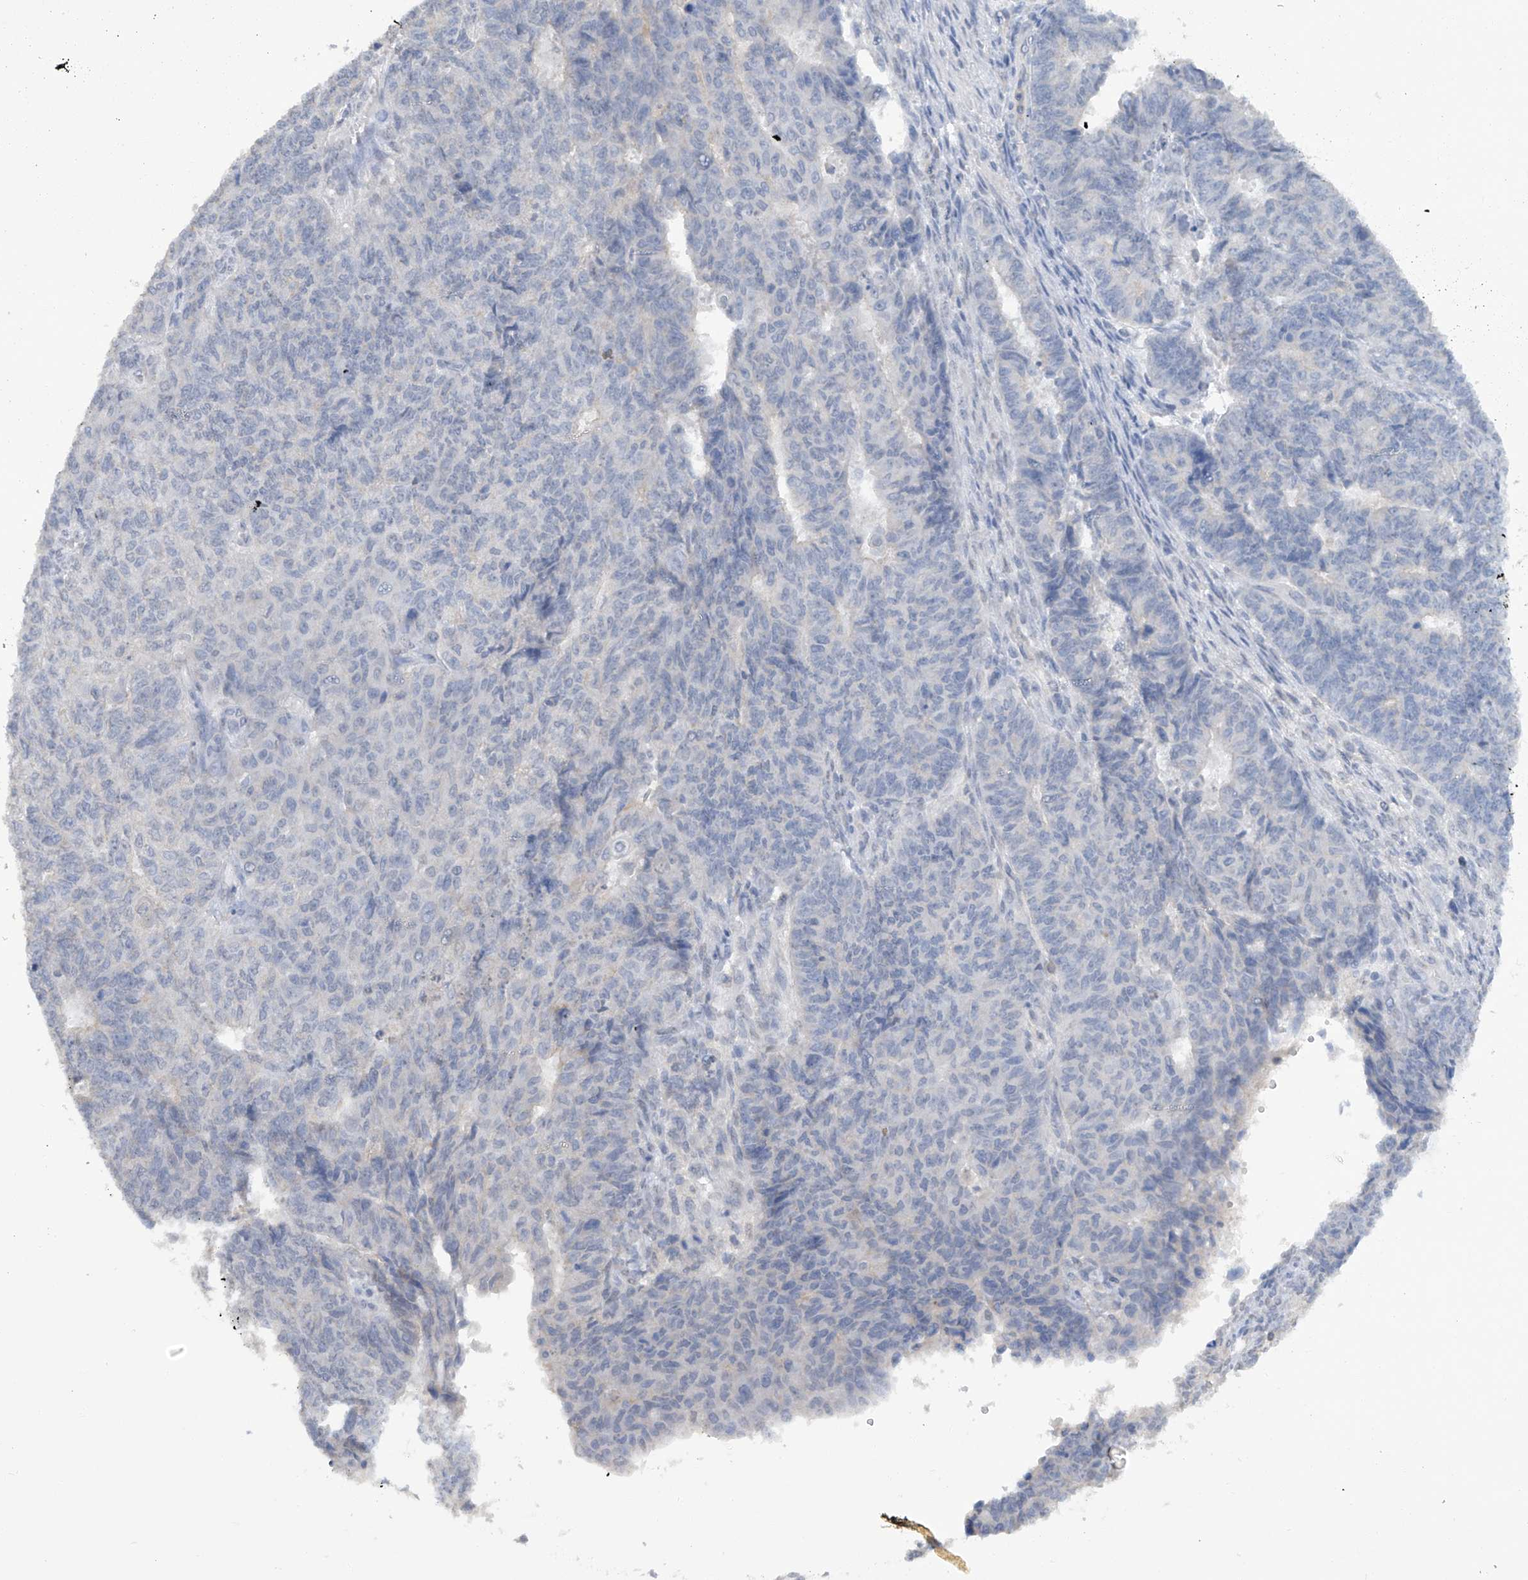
{"staining": {"intensity": "negative", "quantity": "none", "location": "none"}, "tissue": "endometrial cancer", "cell_type": "Tumor cells", "image_type": "cancer", "snomed": [{"axis": "morphology", "description": "Adenocarcinoma, NOS"}, {"axis": "topography", "description": "Endometrium"}], "caption": "Immunohistochemistry image of endometrial cancer (adenocarcinoma) stained for a protein (brown), which reveals no staining in tumor cells. Nuclei are stained in blue.", "gene": "HAS3", "patient": {"sex": "female", "age": 32}}